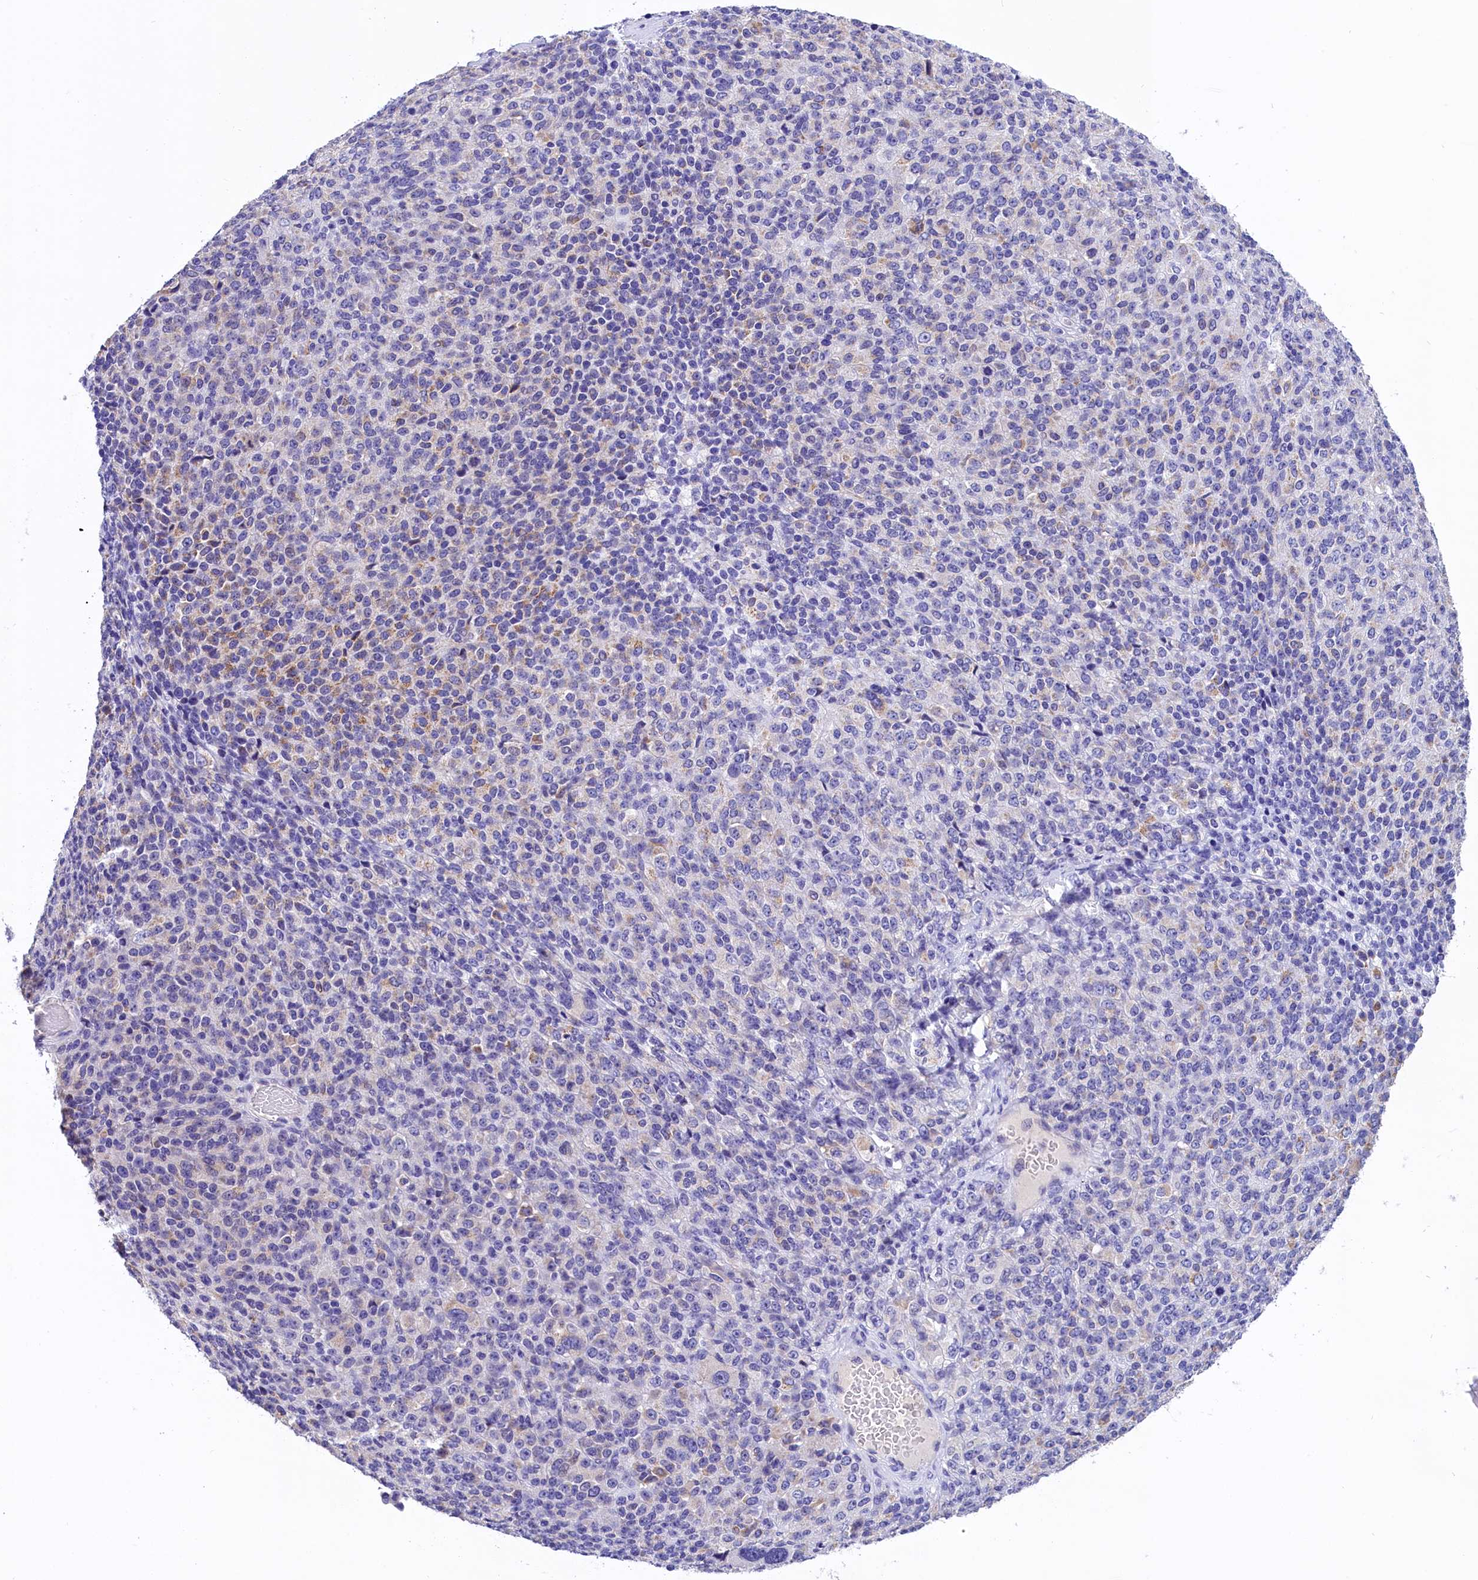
{"staining": {"intensity": "negative", "quantity": "none", "location": "none"}, "tissue": "melanoma", "cell_type": "Tumor cells", "image_type": "cancer", "snomed": [{"axis": "morphology", "description": "Malignant melanoma, Metastatic site"}, {"axis": "topography", "description": "Brain"}], "caption": "DAB immunohistochemical staining of melanoma reveals no significant expression in tumor cells. (Stains: DAB immunohistochemistry with hematoxylin counter stain, Microscopy: brightfield microscopy at high magnification).", "gene": "ABAT", "patient": {"sex": "female", "age": 56}}